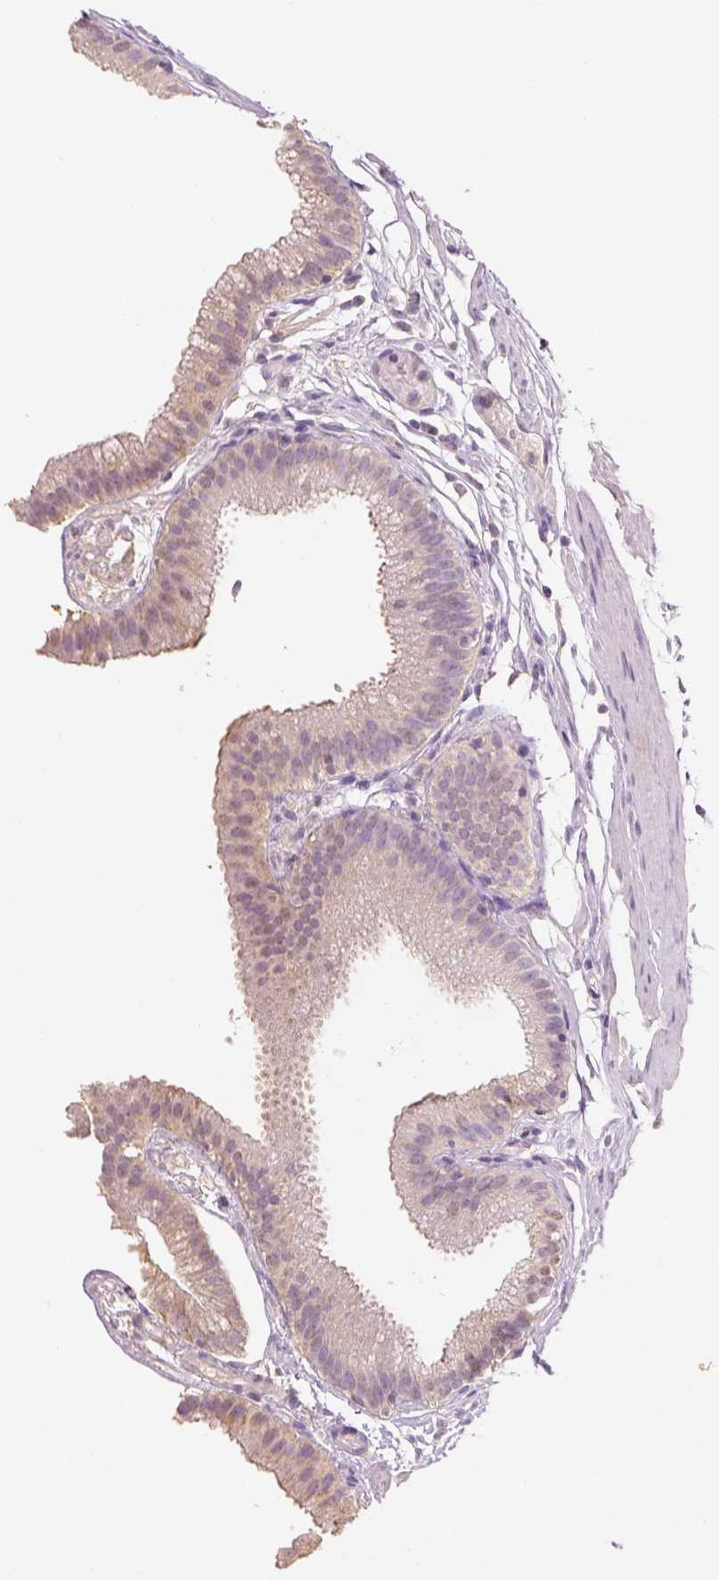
{"staining": {"intensity": "weak", "quantity": "<25%", "location": "cytoplasmic/membranous"}, "tissue": "gallbladder", "cell_type": "Glandular cells", "image_type": "normal", "snomed": [{"axis": "morphology", "description": "Normal tissue, NOS"}, {"axis": "topography", "description": "Gallbladder"}], "caption": "Protein analysis of normal gallbladder reveals no significant expression in glandular cells. (DAB (3,3'-diaminobenzidine) immunohistochemistry, high magnification).", "gene": "AP2B1", "patient": {"sex": "female", "age": 45}}